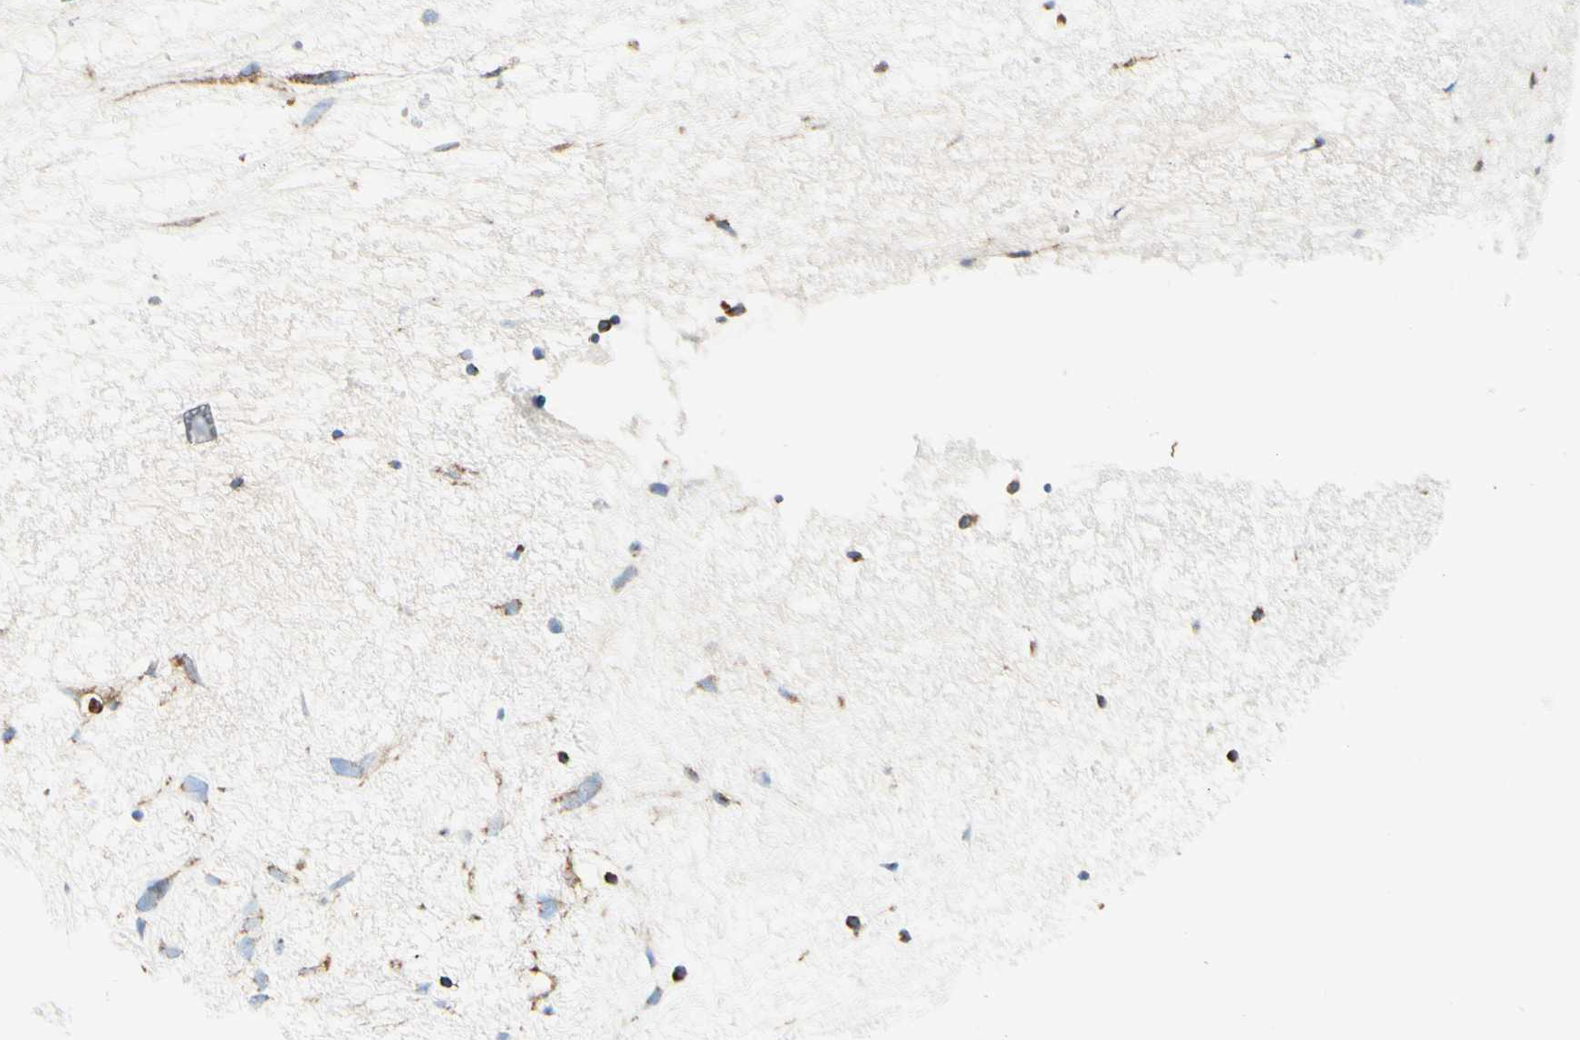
{"staining": {"intensity": "moderate", "quantity": ">75%", "location": "cytoplasmic/membranous"}, "tissue": "nasopharynx", "cell_type": "Respiratory epithelial cells", "image_type": "normal", "snomed": [{"axis": "morphology", "description": "Normal tissue, NOS"}, {"axis": "morphology", "description": "Inflammation, NOS"}, {"axis": "topography", "description": "Nasopharynx"}], "caption": "Respiratory epithelial cells display medium levels of moderate cytoplasmic/membranous staining in approximately >75% of cells in benign nasopharynx. (DAB IHC with brightfield microscopy, high magnification).", "gene": "ARMC10", "patient": {"sex": "male", "age": 48}}